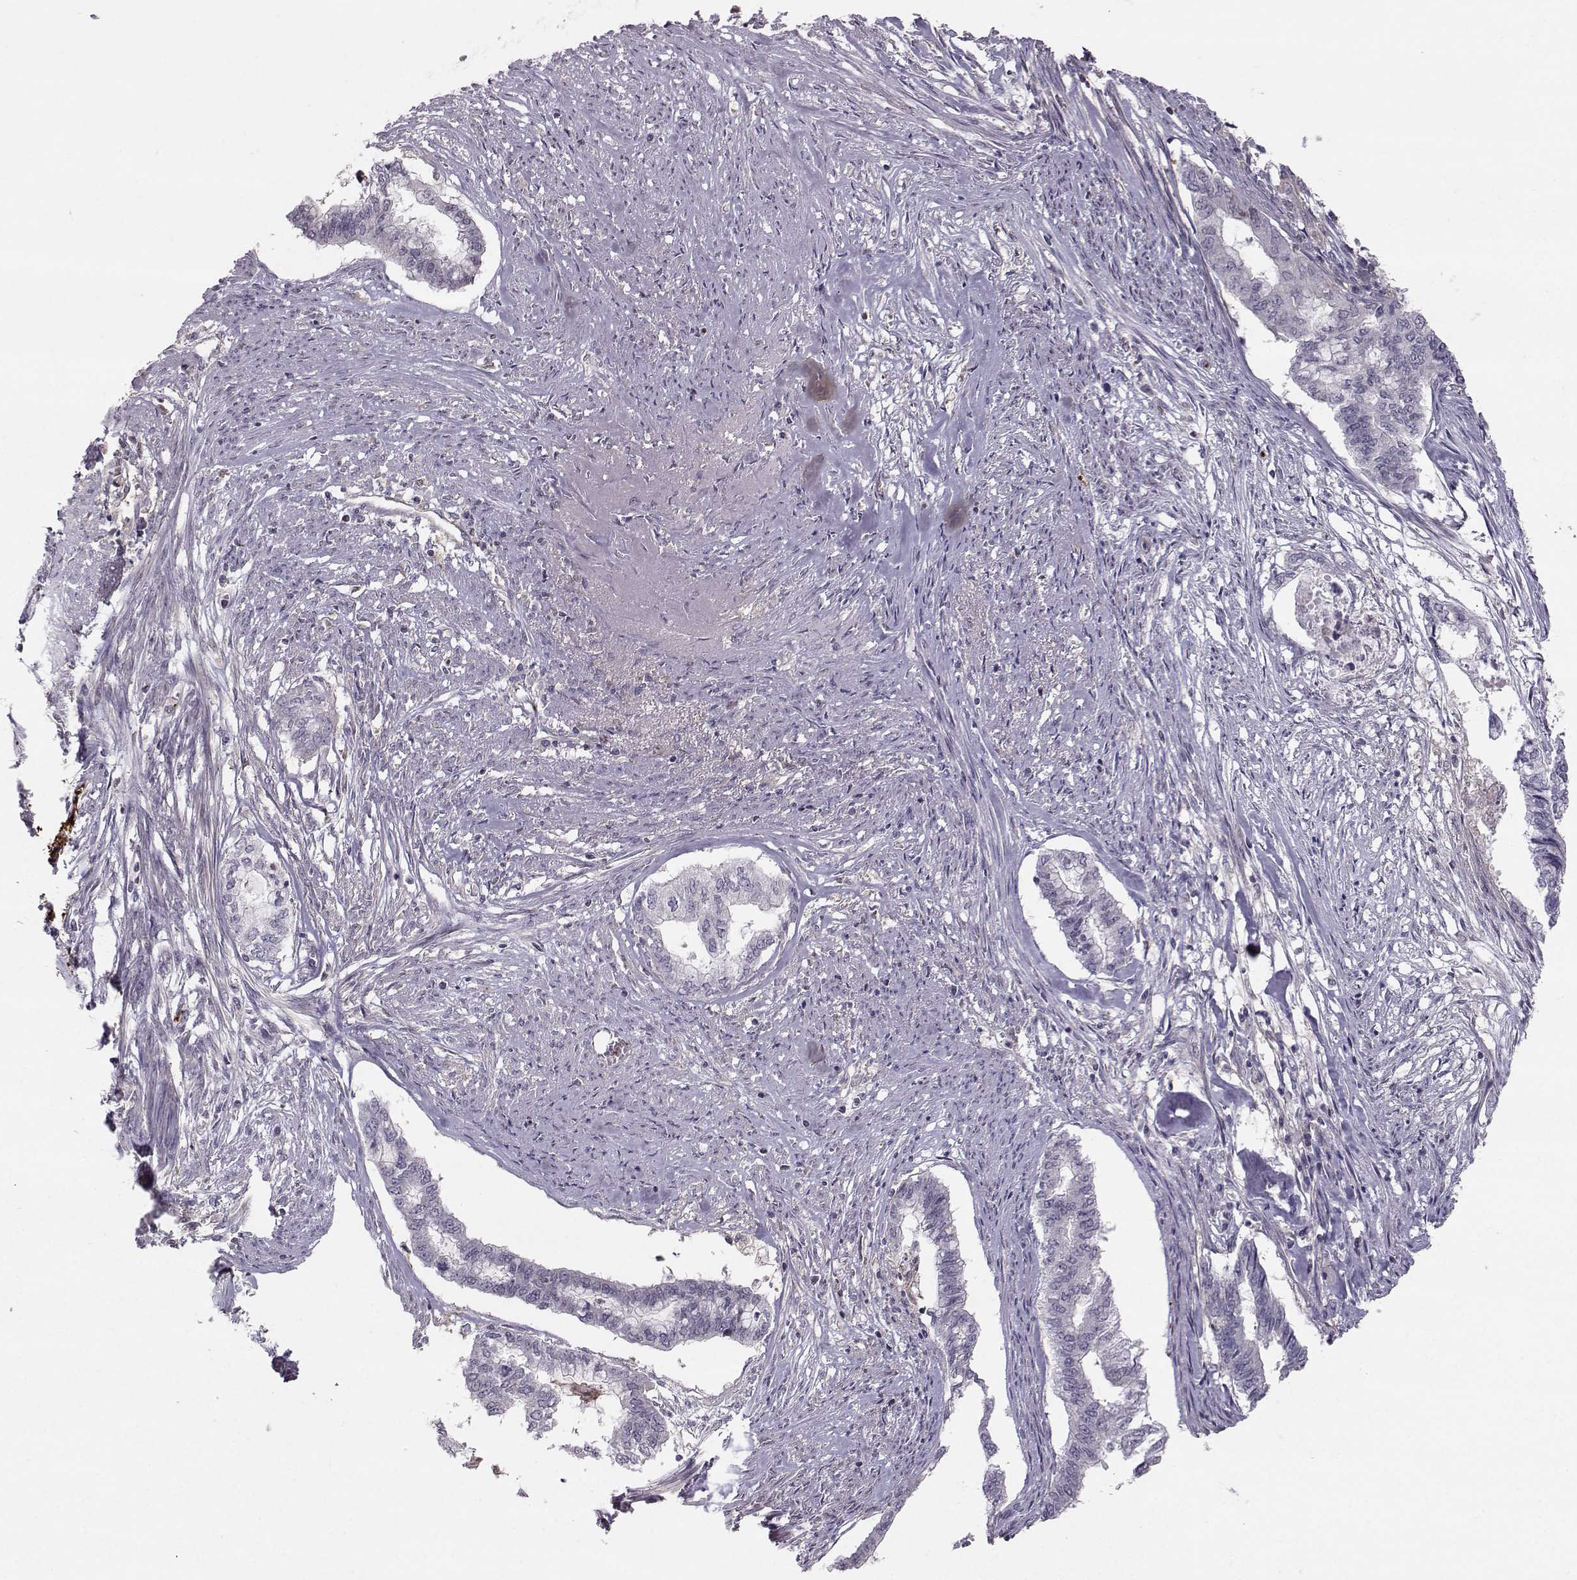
{"staining": {"intensity": "negative", "quantity": "none", "location": "none"}, "tissue": "endometrial cancer", "cell_type": "Tumor cells", "image_type": "cancer", "snomed": [{"axis": "morphology", "description": "Adenocarcinoma, NOS"}, {"axis": "topography", "description": "Endometrium"}], "caption": "This is a histopathology image of immunohistochemistry (IHC) staining of endometrial adenocarcinoma, which shows no staining in tumor cells.", "gene": "ASB16", "patient": {"sex": "female", "age": 79}}